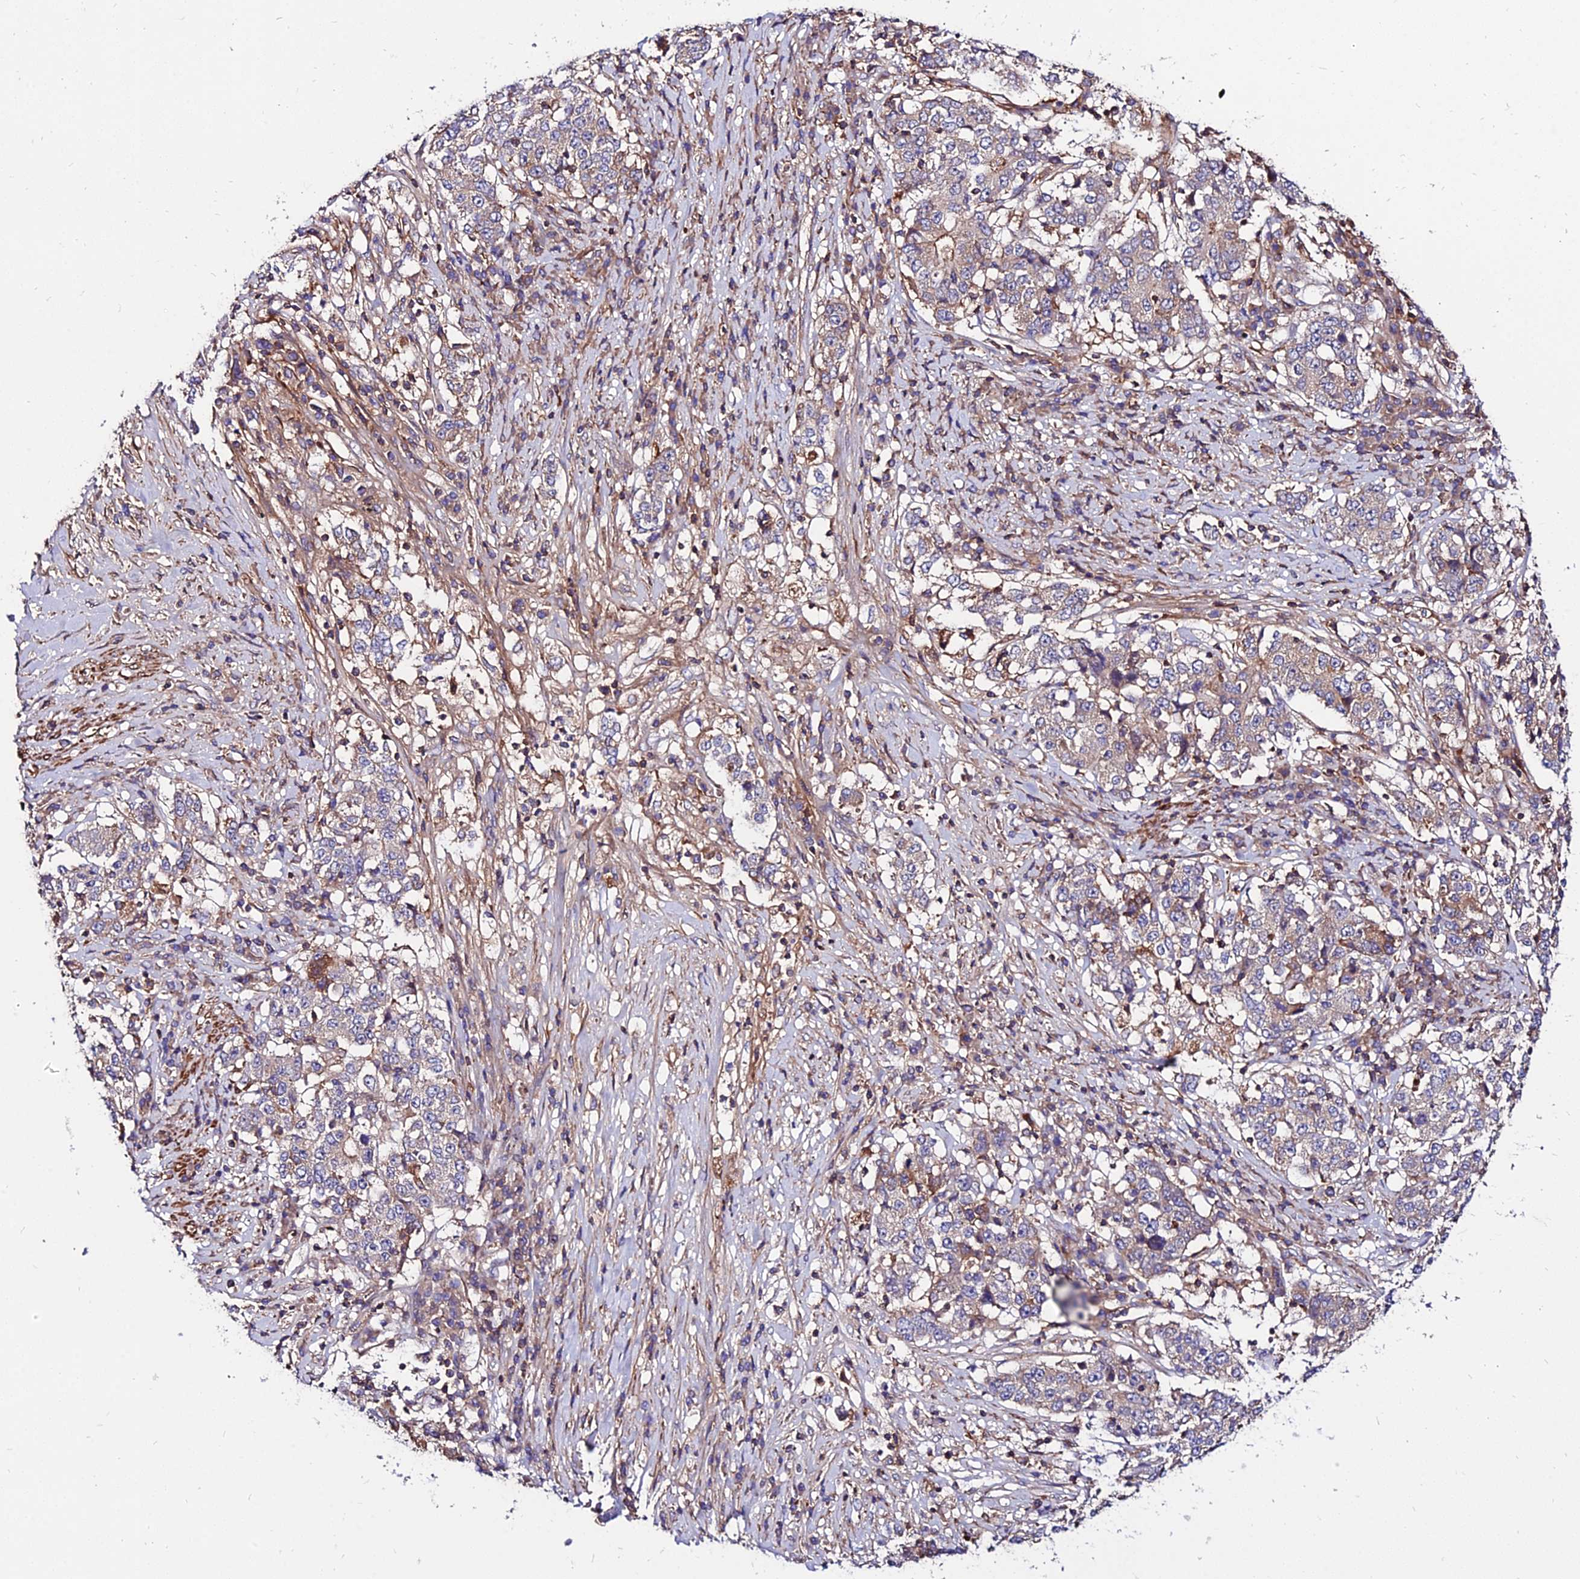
{"staining": {"intensity": "weak", "quantity": "<25%", "location": "cytoplasmic/membranous"}, "tissue": "stomach cancer", "cell_type": "Tumor cells", "image_type": "cancer", "snomed": [{"axis": "morphology", "description": "Adenocarcinoma, NOS"}, {"axis": "topography", "description": "Stomach"}], "caption": "Stomach adenocarcinoma was stained to show a protein in brown. There is no significant expression in tumor cells. (Immunohistochemistry, brightfield microscopy, high magnification).", "gene": "PYM1", "patient": {"sex": "male", "age": 59}}